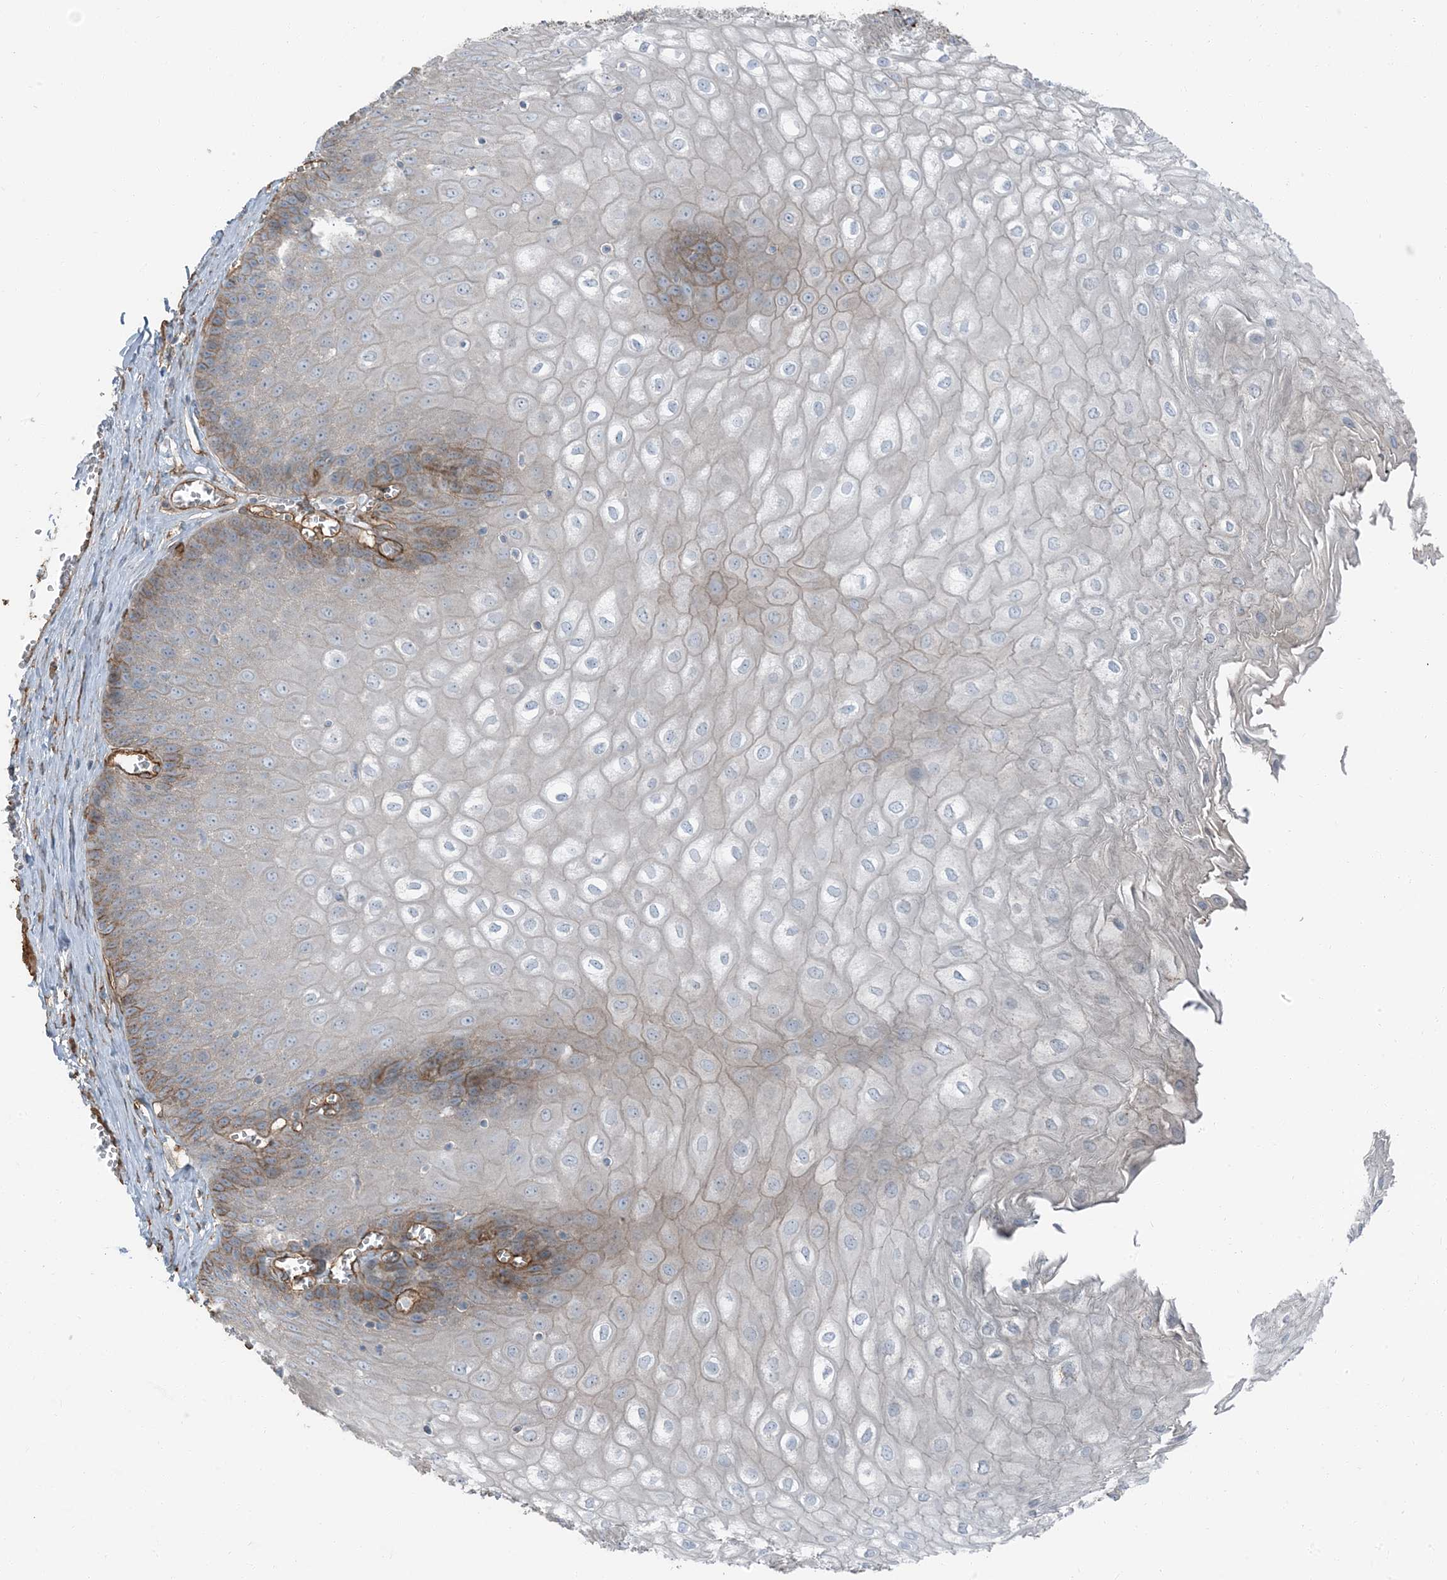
{"staining": {"intensity": "moderate", "quantity": "<25%", "location": "cytoplasmic/membranous"}, "tissue": "esophagus", "cell_type": "Squamous epithelial cells", "image_type": "normal", "snomed": [{"axis": "morphology", "description": "Normal tissue, NOS"}, {"axis": "topography", "description": "Esophagus"}], "caption": "Protein analysis of benign esophagus shows moderate cytoplasmic/membranous expression in about <25% of squamous epithelial cells.", "gene": "ZFP90", "patient": {"sex": "male", "age": 60}}